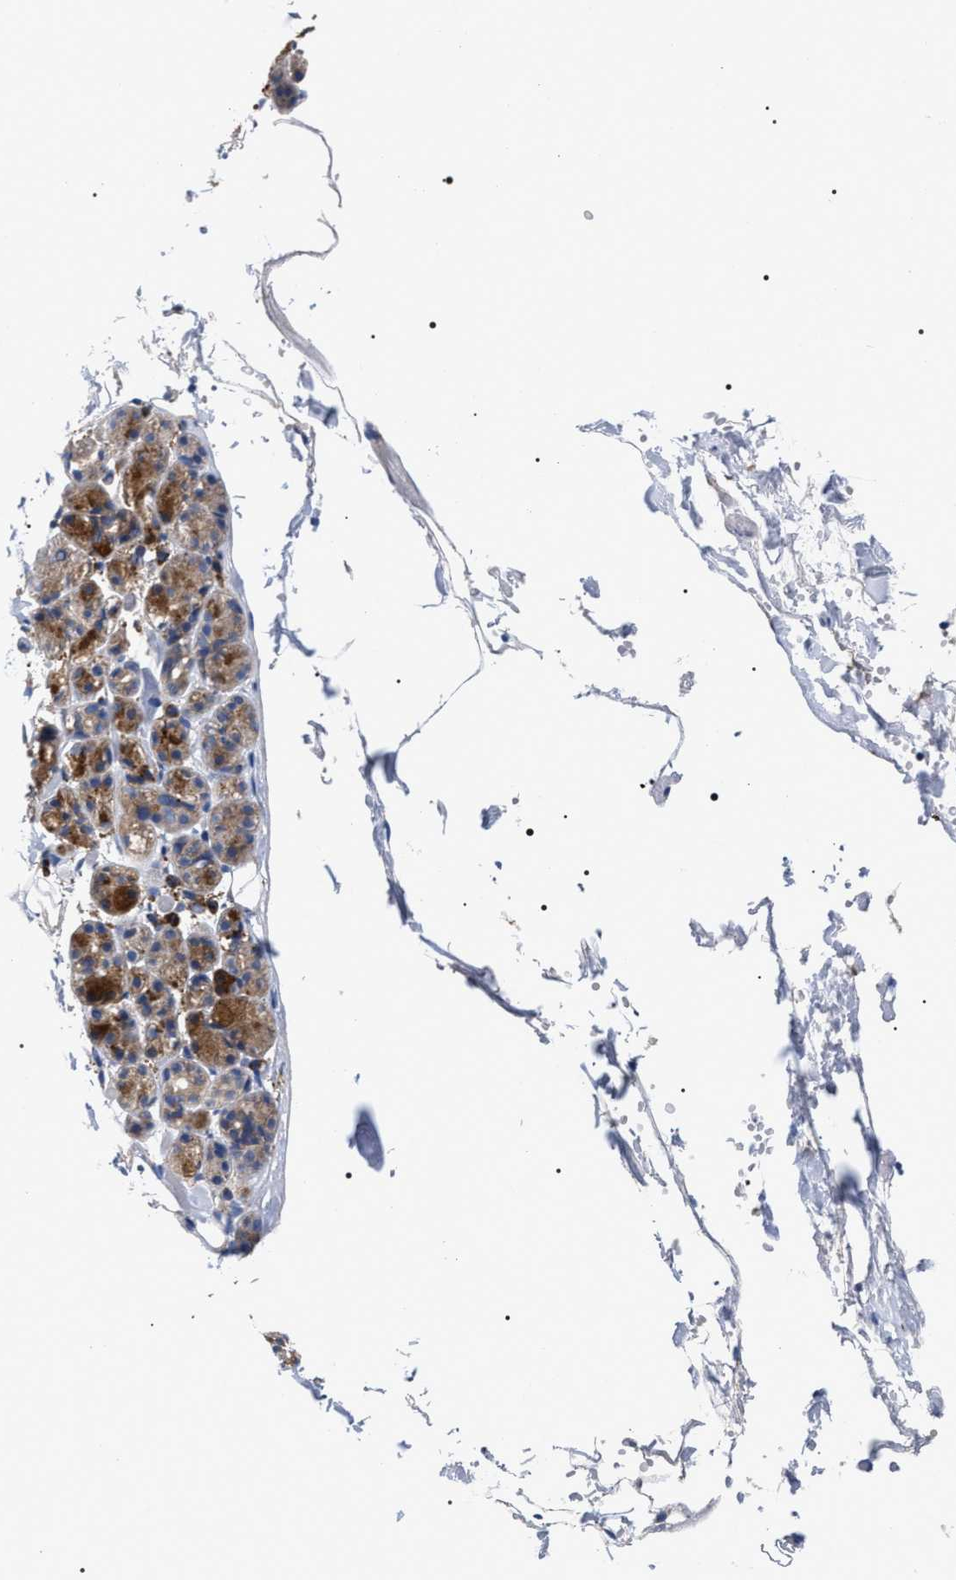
{"staining": {"intensity": "moderate", "quantity": ">75%", "location": "cytoplasmic/membranous"}, "tissue": "salivary gland", "cell_type": "Glandular cells", "image_type": "normal", "snomed": [{"axis": "morphology", "description": "Normal tissue, NOS"}, {"axis": "topography", "description": "Salivary gland"}], "caption": "DAB (3,3'-diaminobenzidine) immunohistochemical staining of unremarkable salivary gland displays moderate cytoplasmic/membranous protein positivity in about >75% of glandular cells.", "gene": "MACC1", "patient": {"sex": "male", "age": 63}}